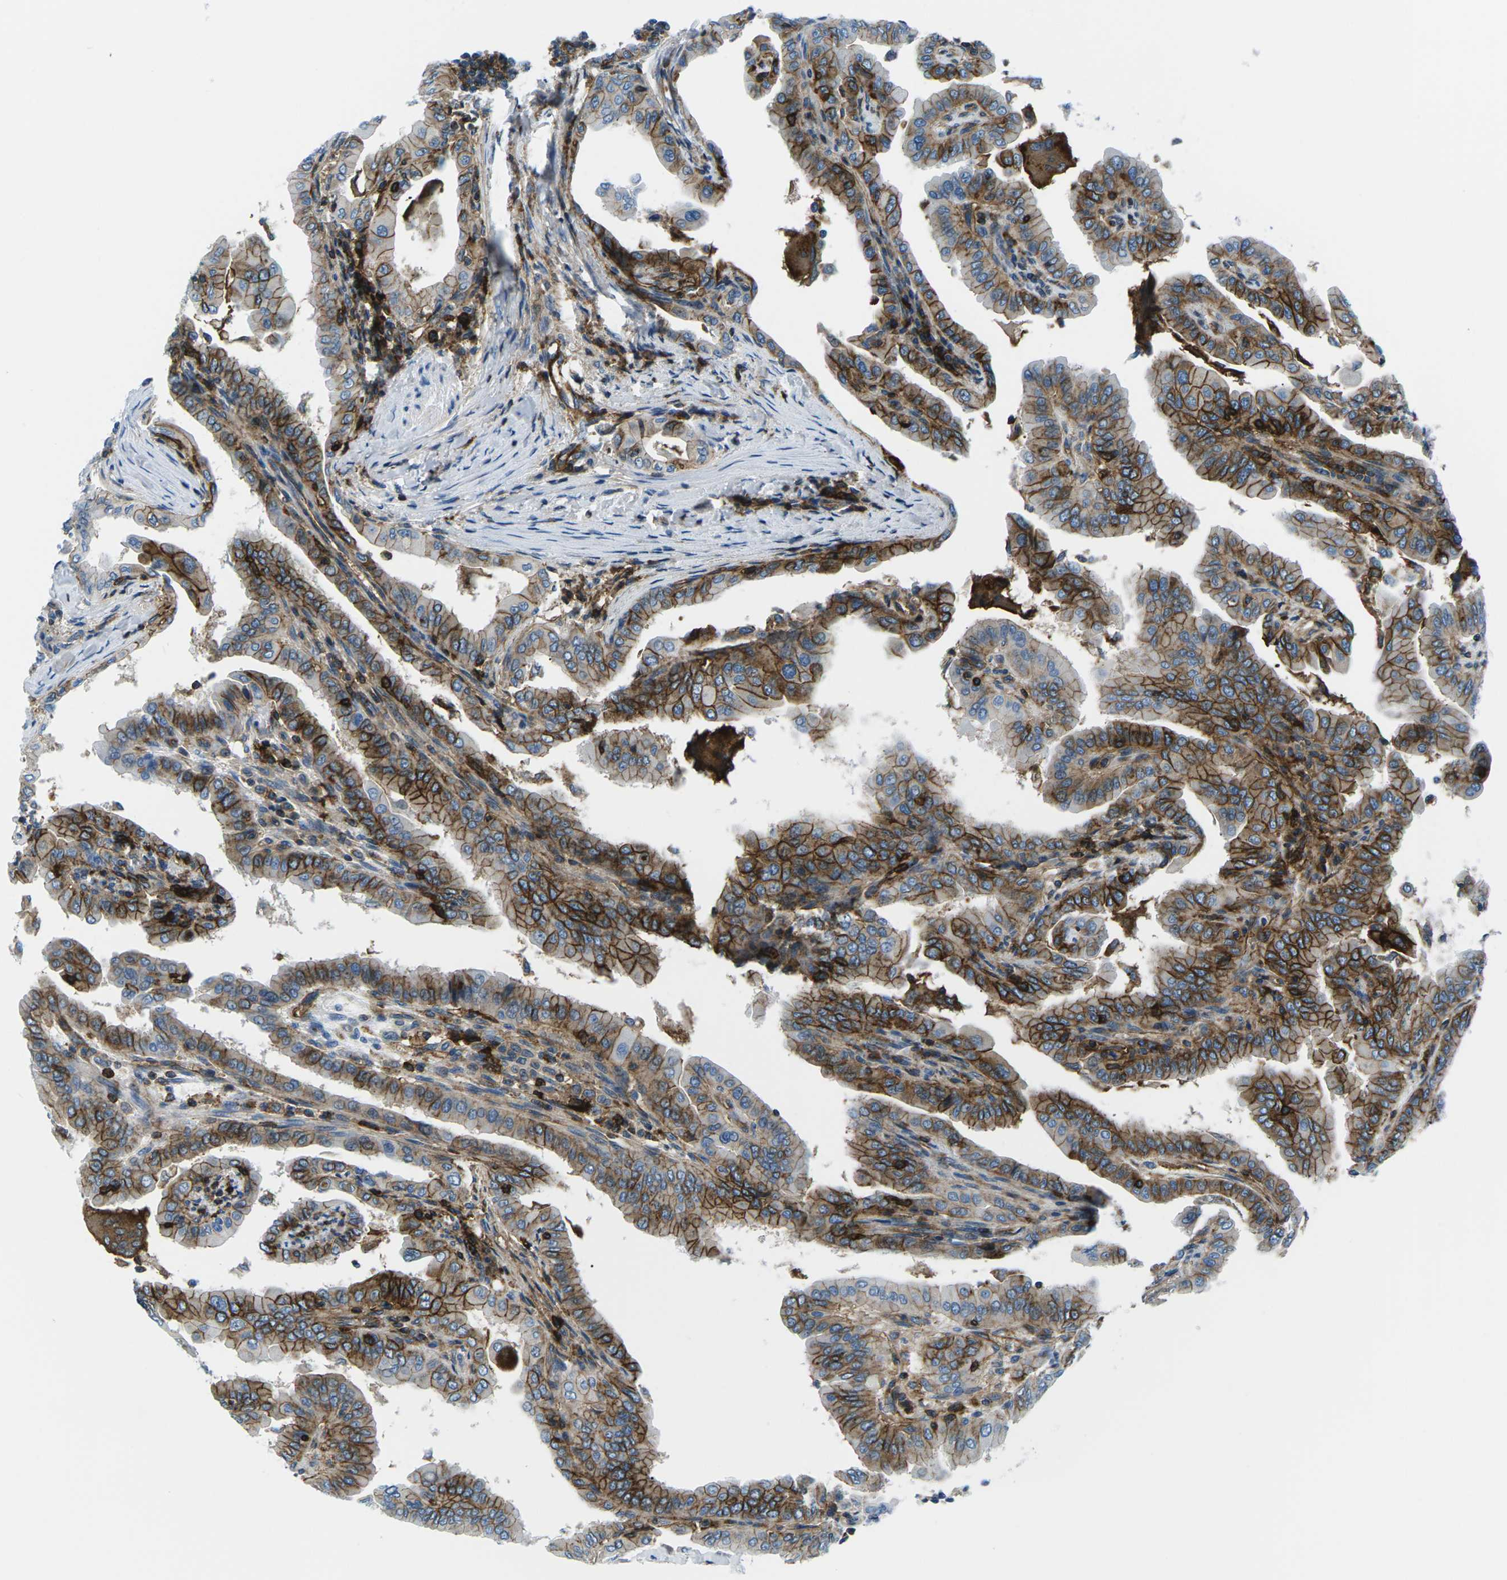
{"staining": {"intensity": "strong", "quantity": ">75%", "location": "cytoplasmic/membranous"}, "tissue": "thyroid cancer", "cell_type": "Tumor cells", "image_type": "cancer", "snomed": [{"axis": "morphology", "description": "Papillary adenocarcinoma, NOS"}, {"axis": "topography", "description": "Thyroid gland"}], "caption": "There is high levels of strong cytoplasmic/membranous expression in tumor cells of thyroid cancer (papillary adenocarcinoma), as demonstrated by immunohistochemical staining (brown color).", "gene": "SOCS4", "patient": {"sex": "male", "age": 33}}